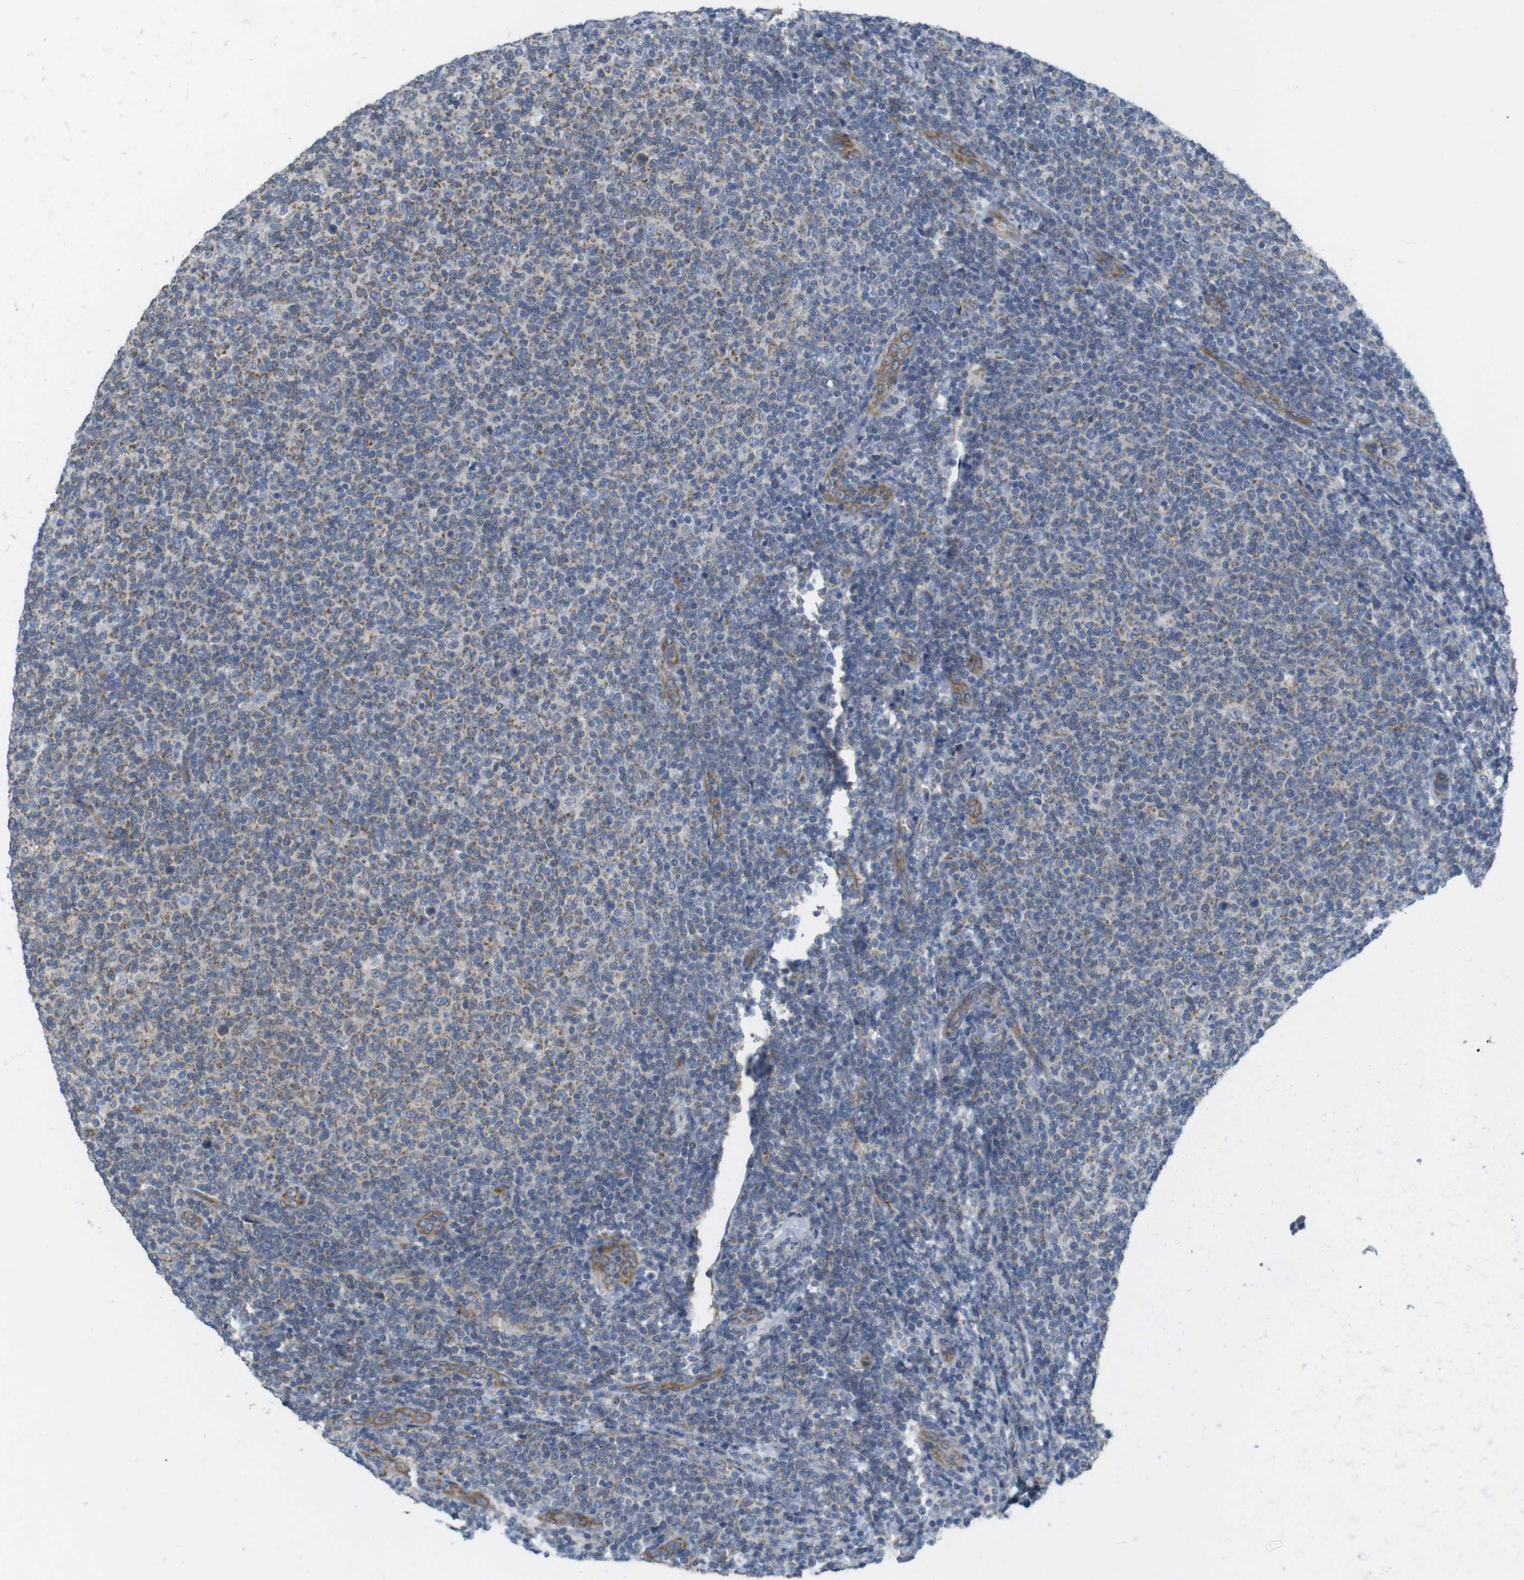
{"staining": {"intensity": "moderate", "quantity": "<25%", "location": "cytoplasmic/membranous"}, "tissue": "lymphoma", "cell_type": "Tumor cells", "image_type": "cancer", "snomed": [{"axis": "morphology", "description": "Malignant lymphoma, non-Hodgkin's type, Low grade"}, {"axis": "topography", "description": "Lymph node"}], "caption": "Lymphoma stained for a protein (brown) shows moderate cytoplasmic/membranous positive positivity in about <25% of tumor cells.", "gene": "PCNX2", "patient": {"sex": "male", "age": 66}}